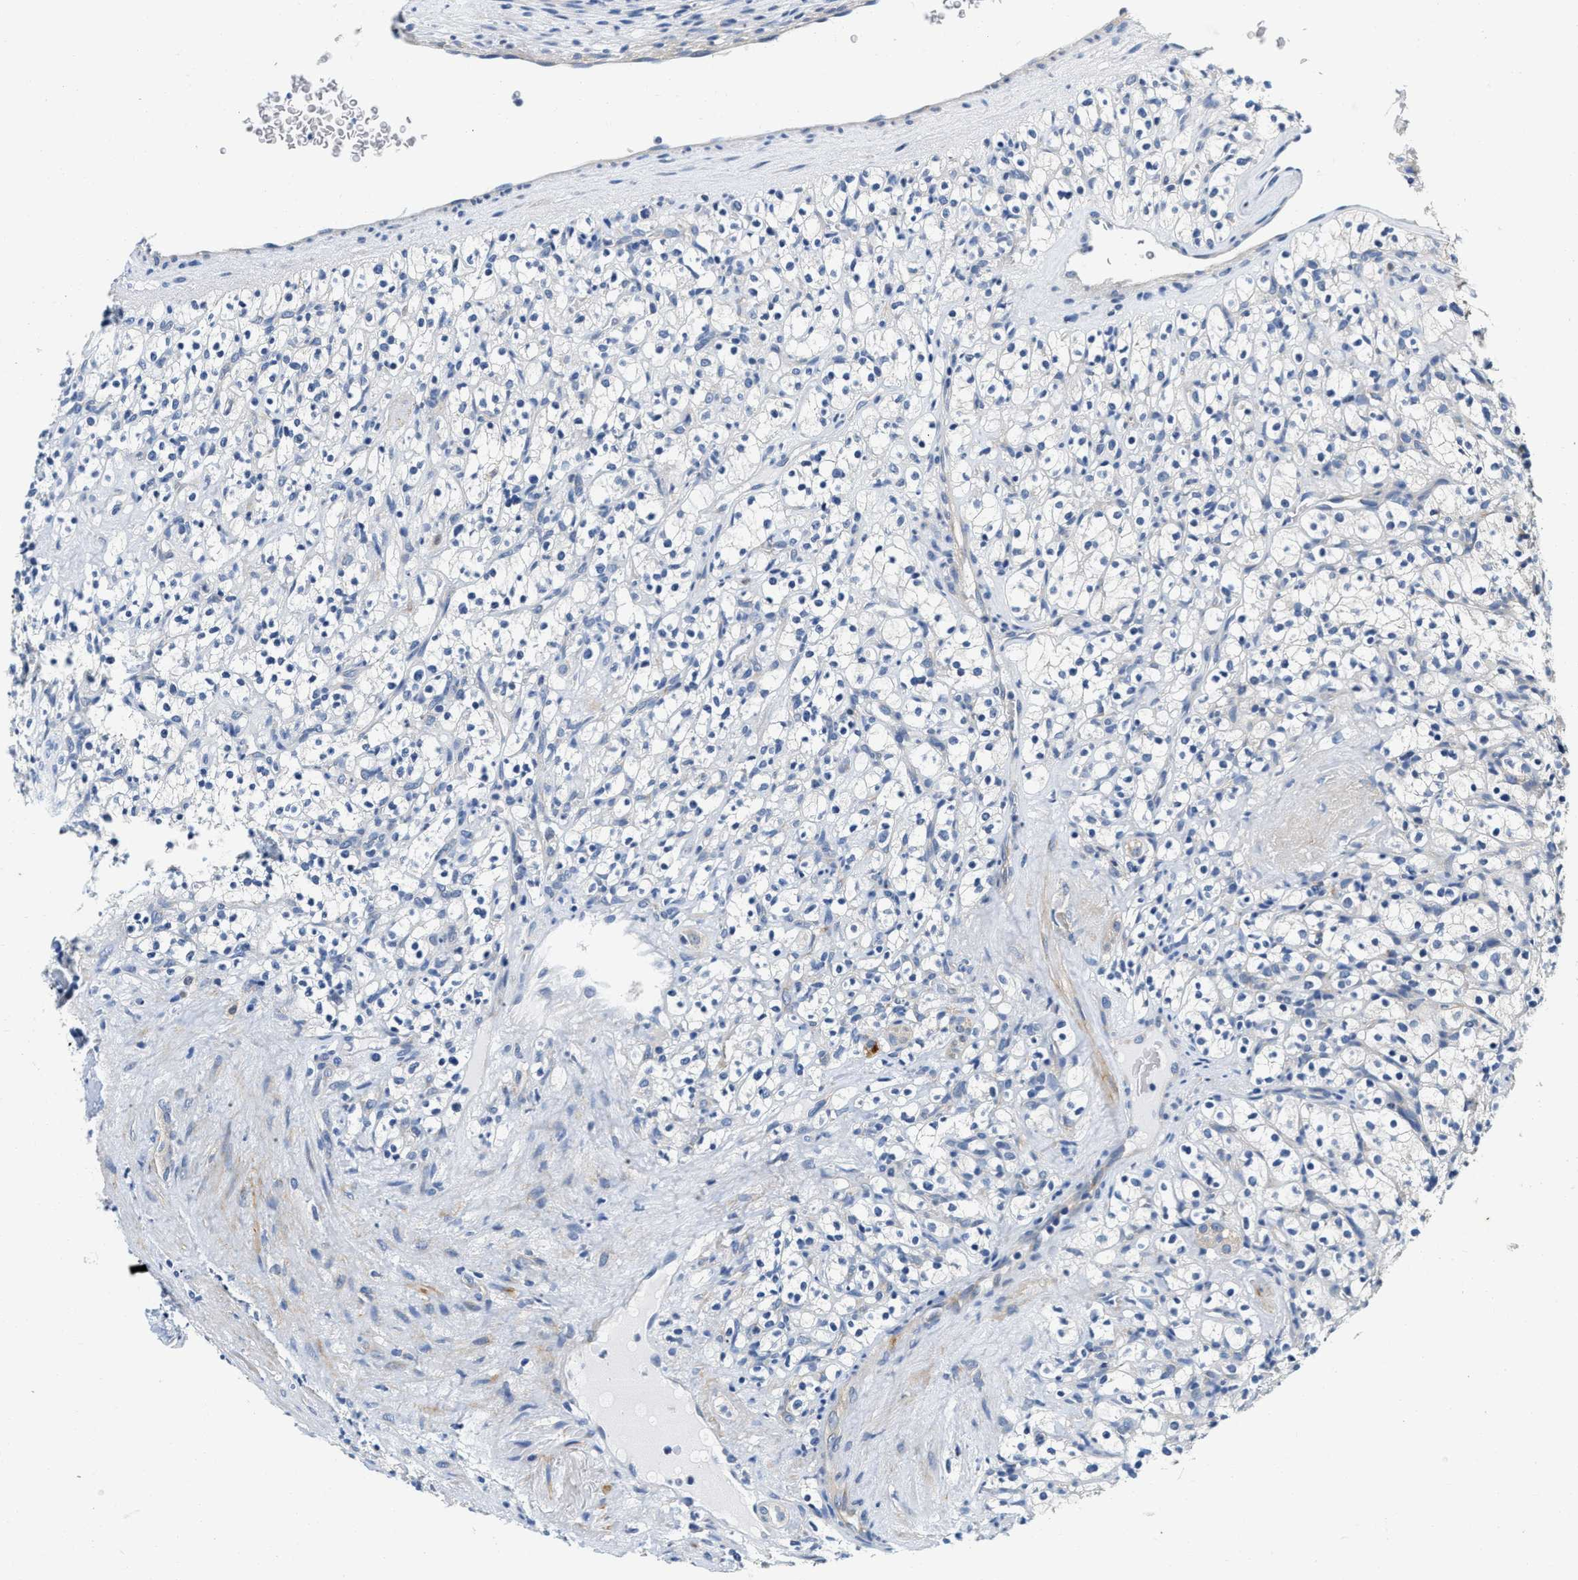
{"staining": {"intensity": "negative", "quantity": "none", "location": "none"}, "tissue": "renal cancer", "cell_type": "Tumor cells", "image_type": "cancer", "snomed": [{"axis": "morphology", "description": "Normal tissue, NOS"}, {"axis": "morphology", "description": "Adenocarcinoma, NOS"}, {"axis": "topography", "description": "Kidney"}], "caption": "High magnification brightfield microscopy of renal cancer (adenocarcinoma) stained with DAB (3,3'-diaminobenzidine) (brown) and counterstained with hematoxylin (blue): tumor cells show no significant expression.", "gene": "EIF2AK2", "patient": {"sex": "female", "age": 72}}